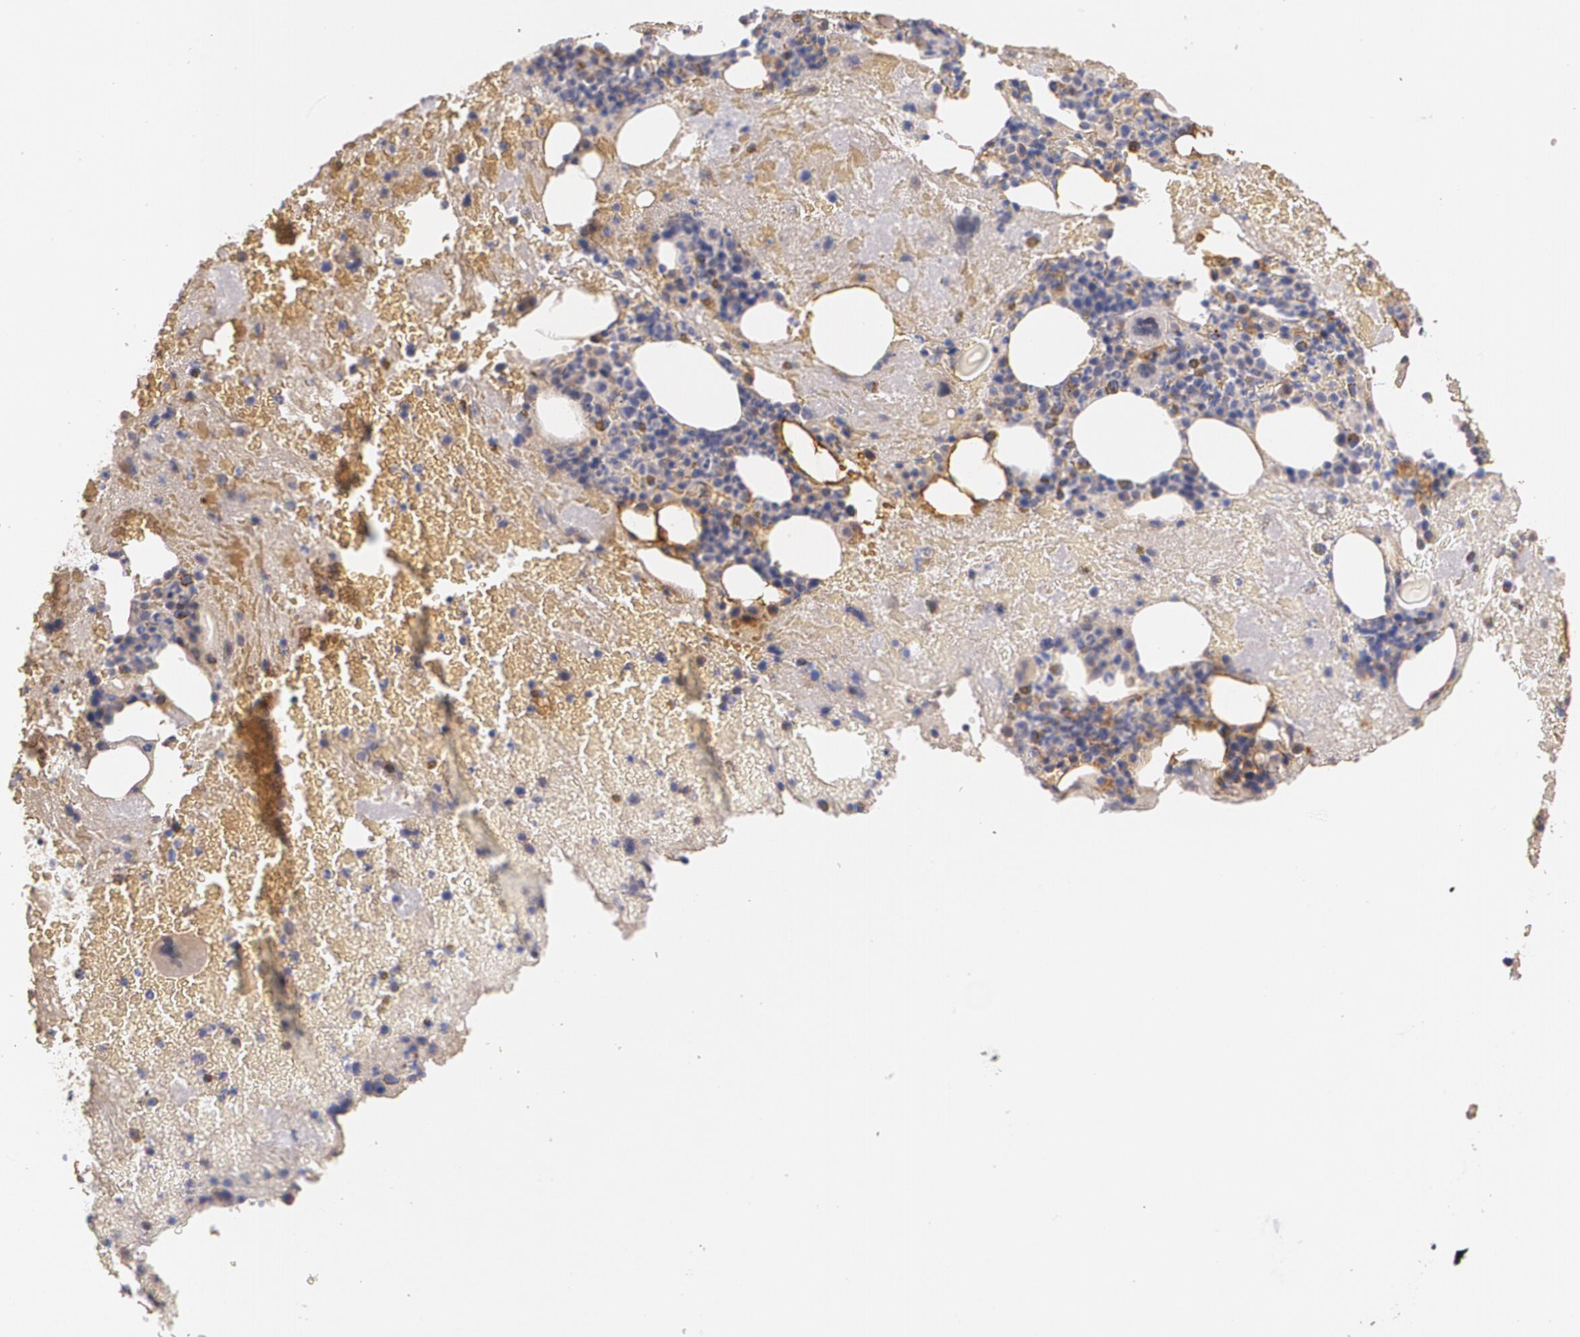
{"staining": {"intensity": "moderate", "quantity": "<25%", "location": "cytoplasmic/membranous"}, "tissue": "bone marrow", "cell_type": "Hematopoietic cells", "image_type": "normal", "snomed": [{"axis": "morphology", "description": "Normal tissue, NOS"}, {"axis": "topography", "description": "Bone marrow"}], "caption": "Moderate cytoplasmic/membranous protein expression is appreciated in approximately <25% of hematopoietic cells in bone marrow.", "gene": "AMBP", "patient": {"sex": "male", "age": 76}}